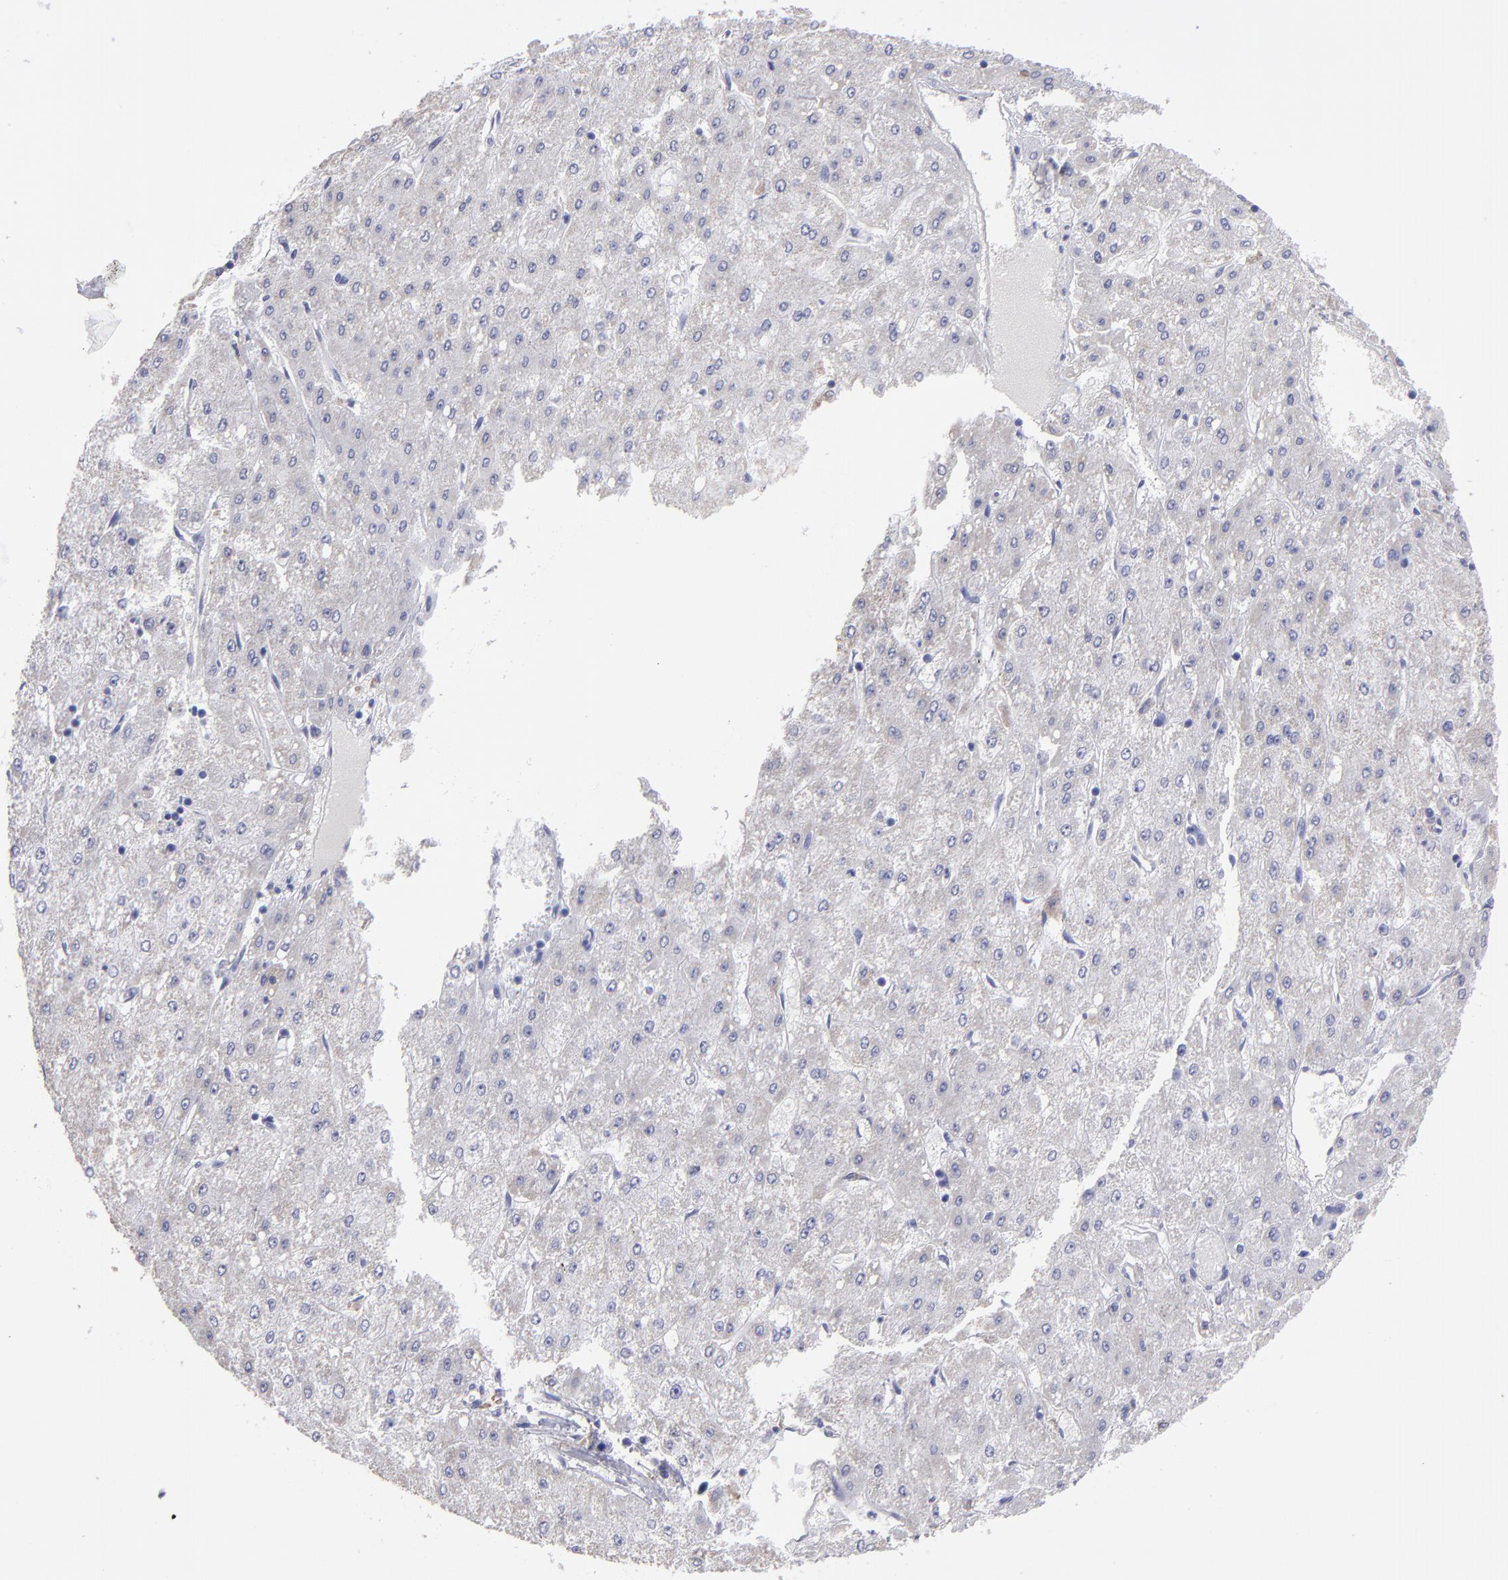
{"staining": {"intensity": "negative", "quantity": "none", "location": "none"}, "tissue": "liver cancer", "cell_type": "Tumor cells", "image_type": "cancer", "snomed": [{"axis": "morphology", "description": "Carcinoma, Hepatocellular, NOS"}, {"axis": "topography", "description": "Liver"}], "caption": "DAB immunohistochemical staining of human liver hepatocellular carcinoma displays no significant positivity in tumor cells. (Stains: DAB immunohistochemistry with hematoxylin counter stain, Microscopy: brightfield microscopy at high magnification).", "gene": "MB", "patient": {"sex": "female", "age": 52}}